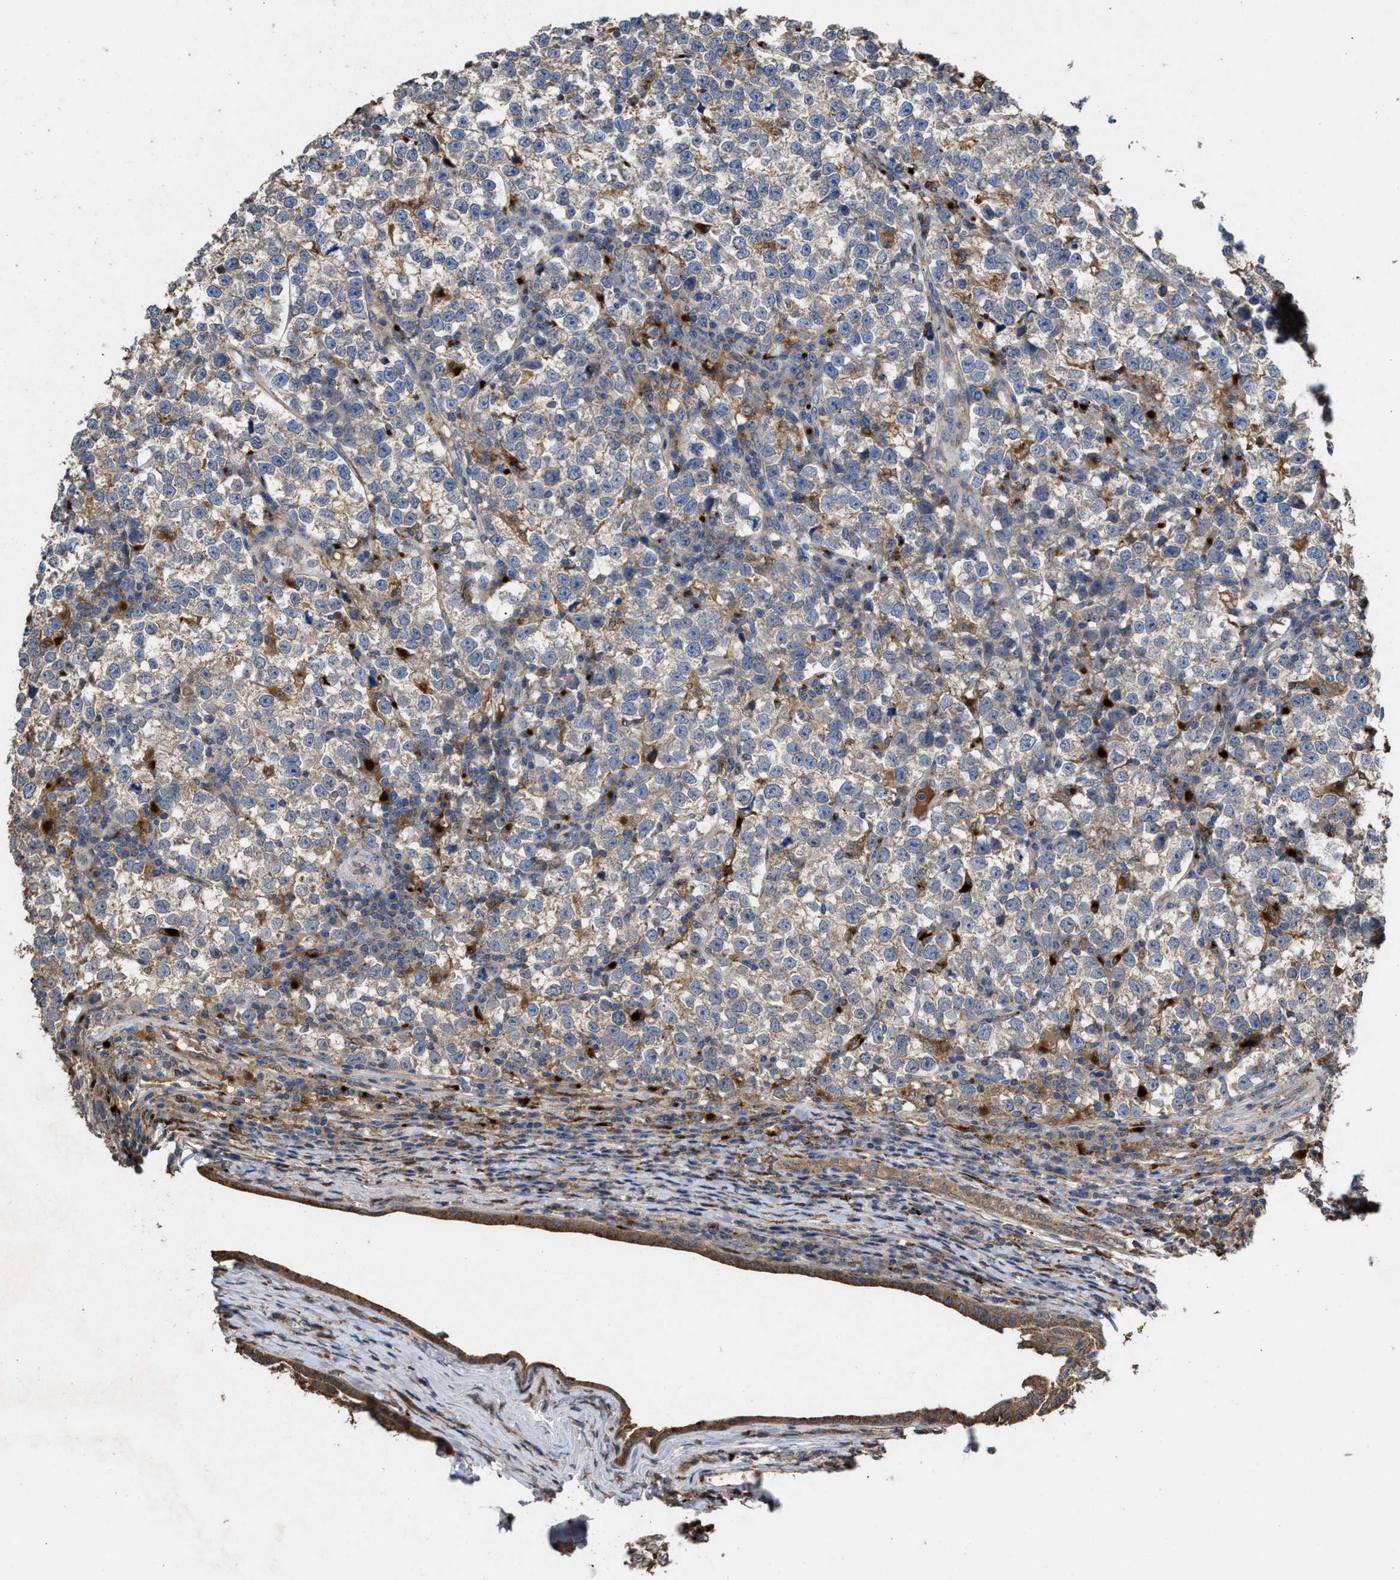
{"staining": {"intensity": "weak", "quantity": "<25%", "location": "cytoplasmic/membranous"}, "tissue": "testis cancer", "cell_type": "Tumor cells", "image_type": "cancer", "snomed": [{"axis": "morphology", "description": "Normal tissue, NOS"}, {"axis": "morphology", "description": "Seminoma, NOS"}, {"axis": "topography", "description": "Testis"}], "caption": "This is an immunohistochemistry micrograph of human seminoma (testis). There is no expression in tumor cells.", "gene": "ELMO3", "patient": {"sex": "male", "age": 43}}